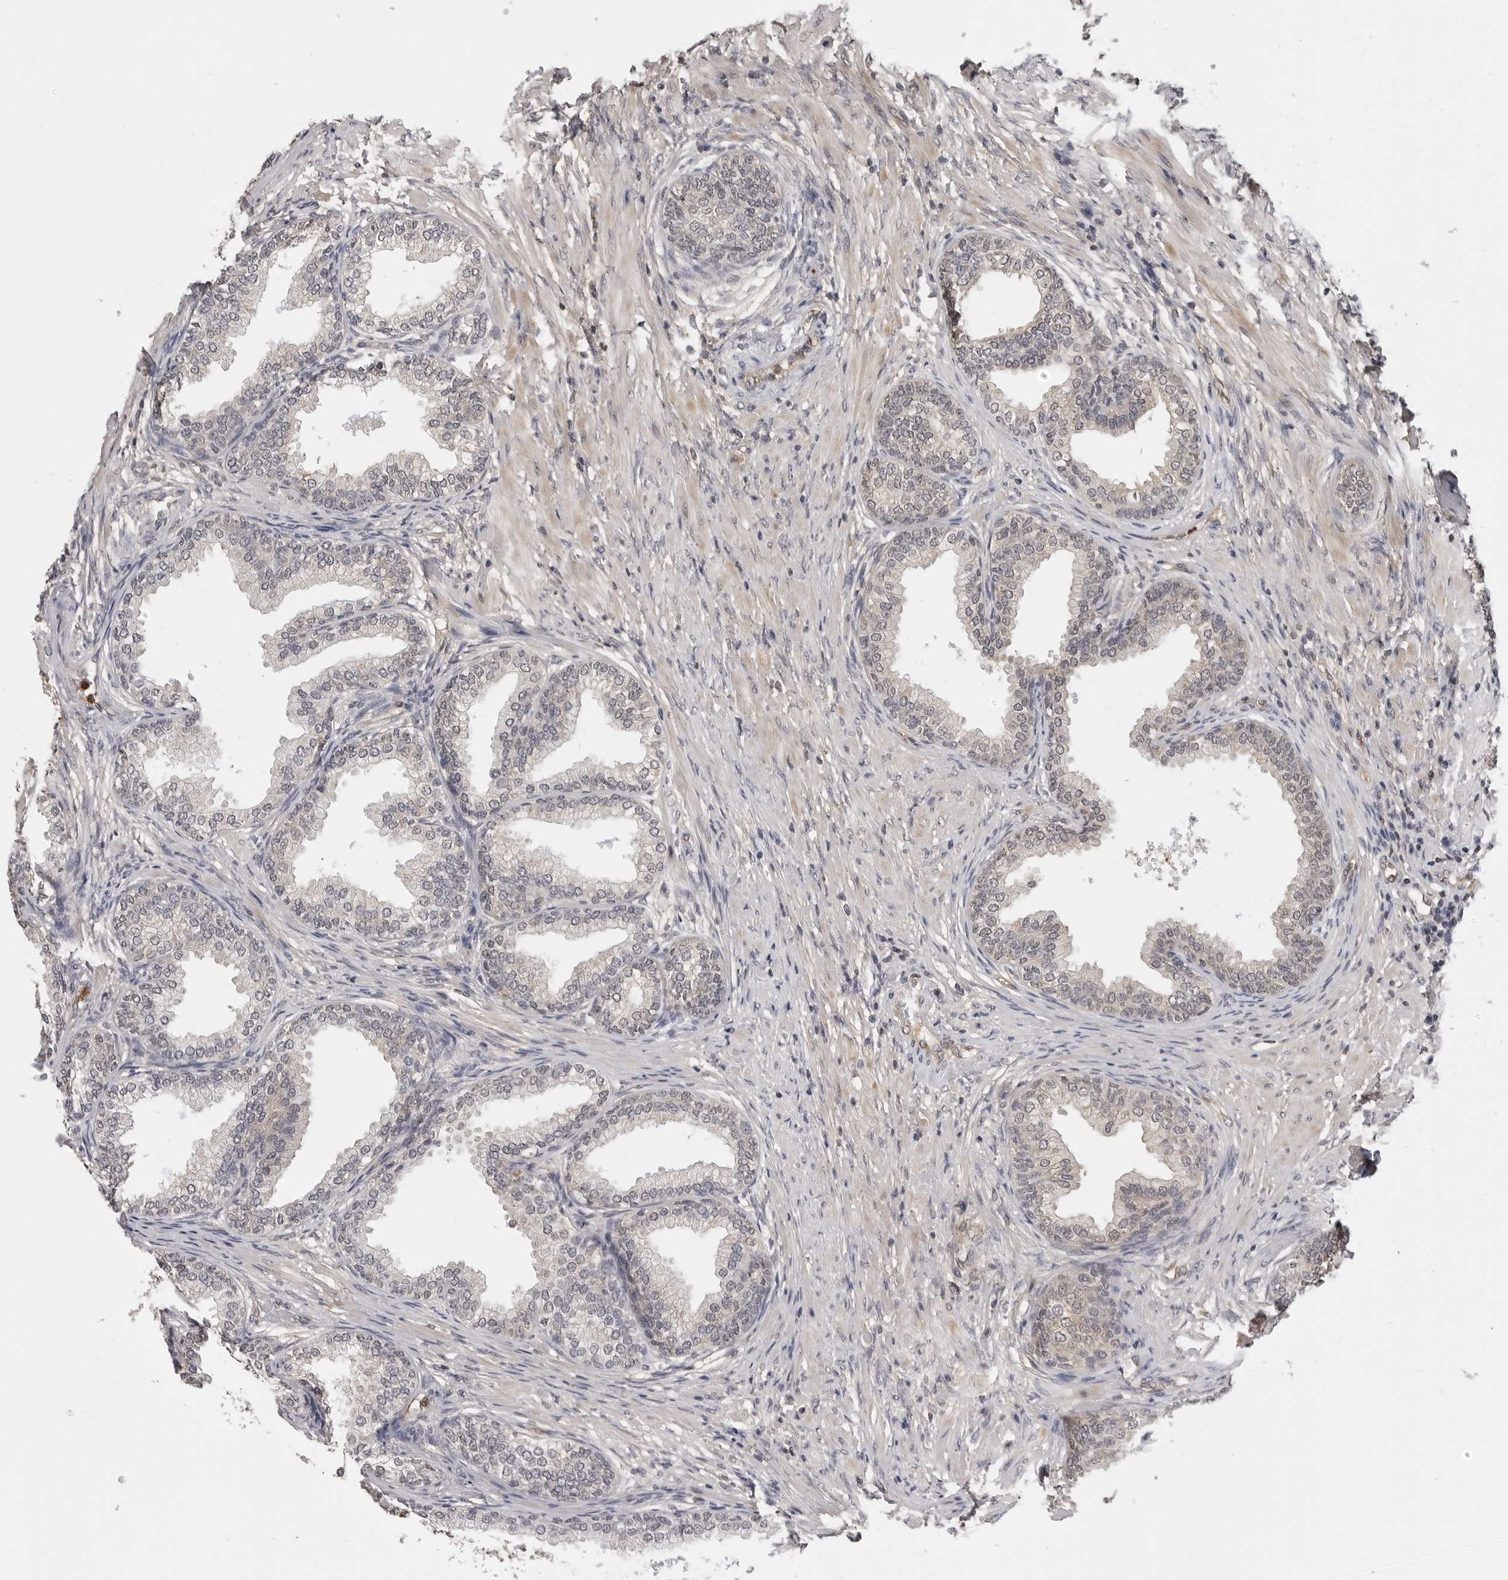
{"staining": {"intensity": "negative", "quantity": "none", "location": "none"}, "tissue": "prostate", "cell_type": "Glandular cells", "image_type": "normal", "snomed": [{"axis": "morphology", "description": "Normal tissue, NOS"}, {"axis": "topography", "description": "Prostate"}], "caption": "Protein analysis of unremarkable prostate shows no significant staining in glandular cells. (Stains: DAB immunohistochemistry with hematoxylin counter stain, Microscopy: brightfield microscopy at high magnification).", "gene": "TRMT13", "patient": {"sex": "male", "age": 76}}